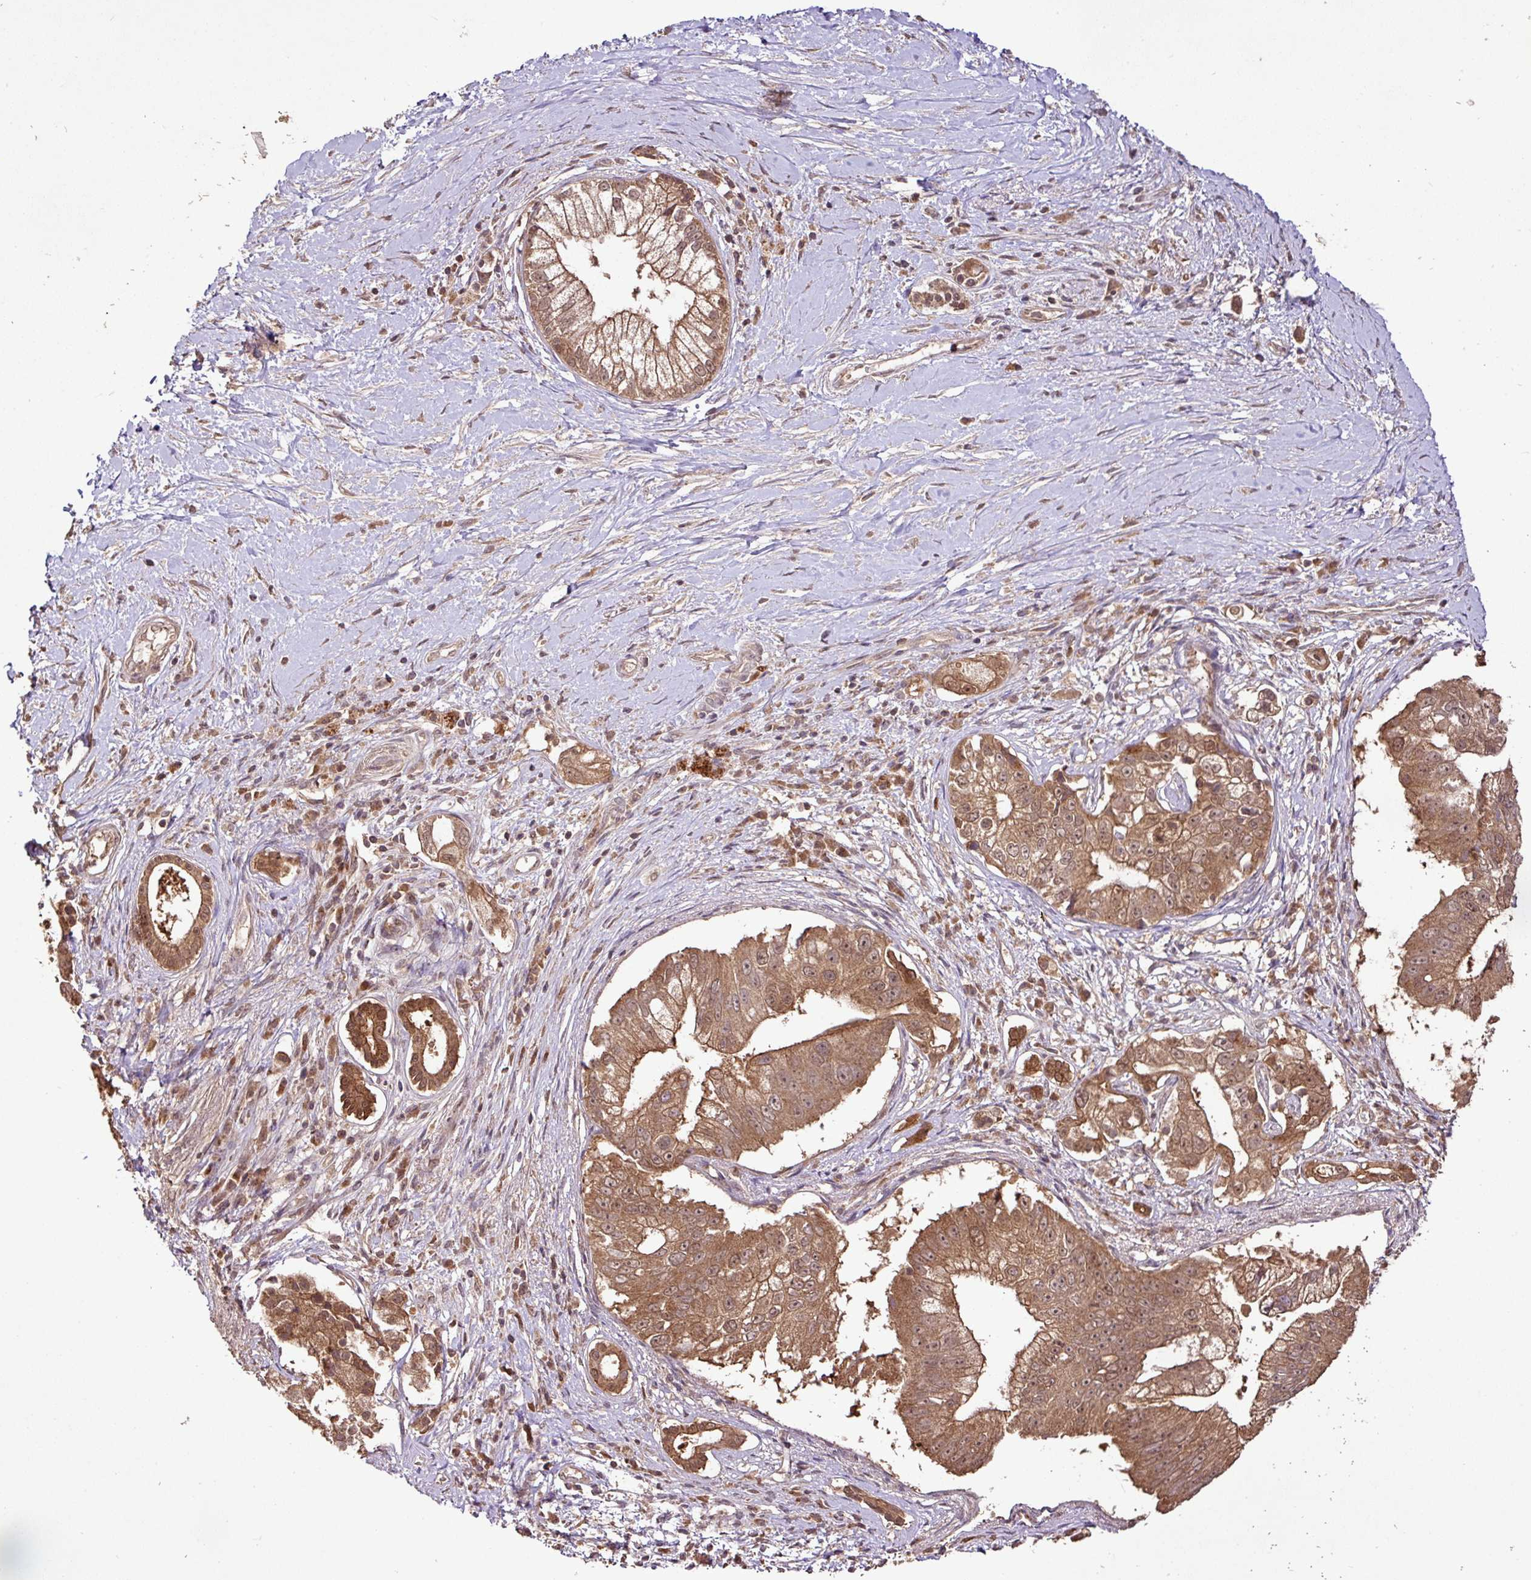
{"staining": {"intensity": "moderate", "quantity": ">75%", "location": "cytoplasmic/membranous,nuclear"}, "tissue": "pancreatic cancer", "cell_type": "Tumor cells", "image_type": "cancer", "snomed": [{"axis": "morphology", "description": "Adenocarcinoma, NOS"}, {"axis": "topography", "description": "Pancreas"}], "caption": "The photomicrograph demonstrates staining of pancreatic adenocarcinoma, revealing moderate cytoplasmic/membranous and nuclear protein staining (brown color) within tumor cells.", "gene": "FAIM", "patient": {"sex": "male", "age": 70}}